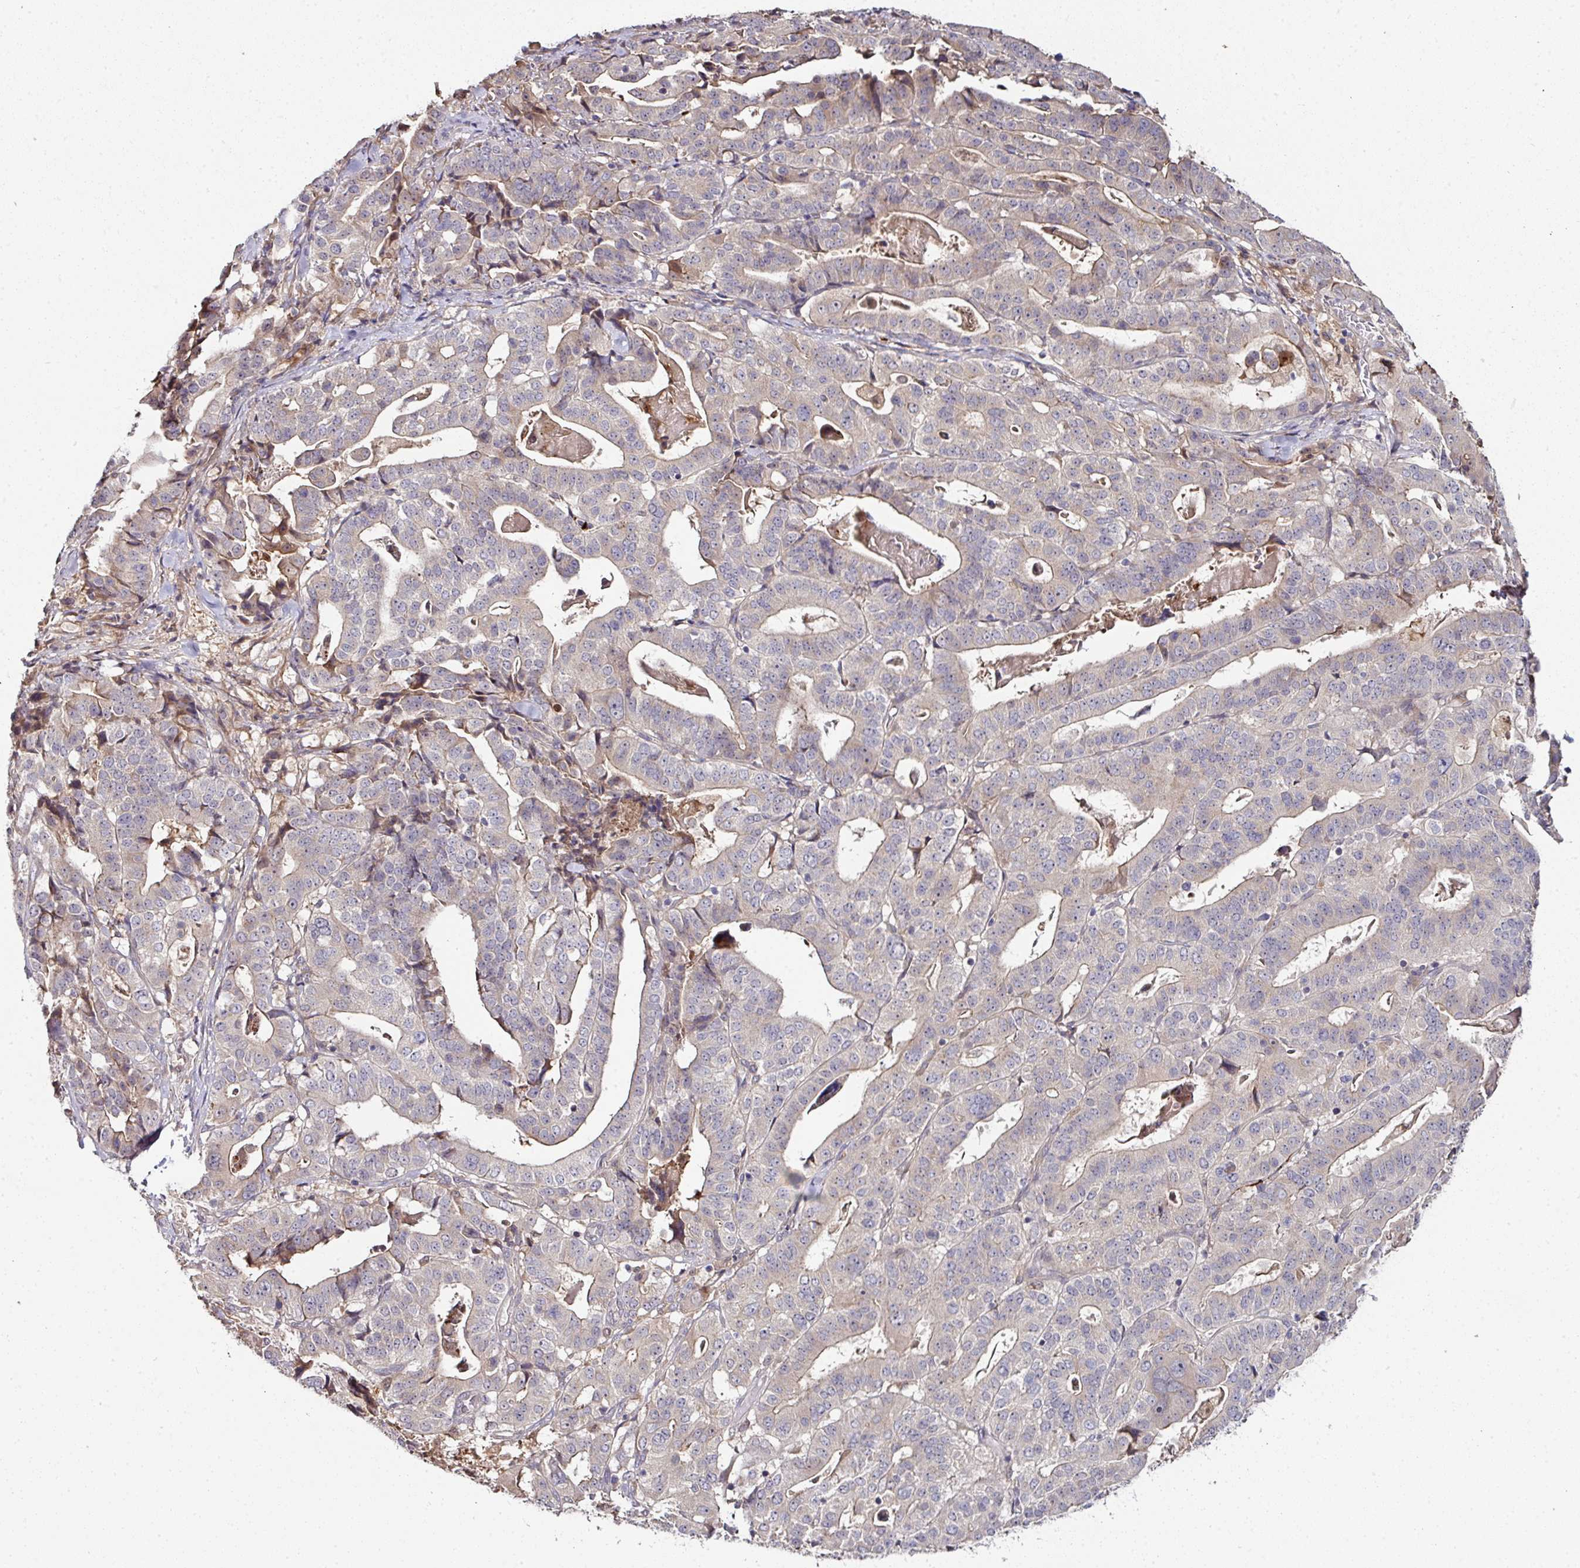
{"staining": {"intensity": "negative", "quantity": "none", "location": "none"}, "tissue": "stomach cancer", "cell_type": "Tumor cells", "image_type": "cancer", "snomed": [{"axis": "morphology", "description": "Adenocarcinoma, NOS"}, {"axis": "topography", "description": "Stomach"}], "caption": "The IHC micrograph has no significant positivity in tumor cells of stomach adenocarcinoma tissue. (Brightfield microscopy of DAB (3,3'-diaminobenzidine) IHC at high magnification).", "gene": "CTDSP2", "patient": {"sex": "male", "age": 48}}